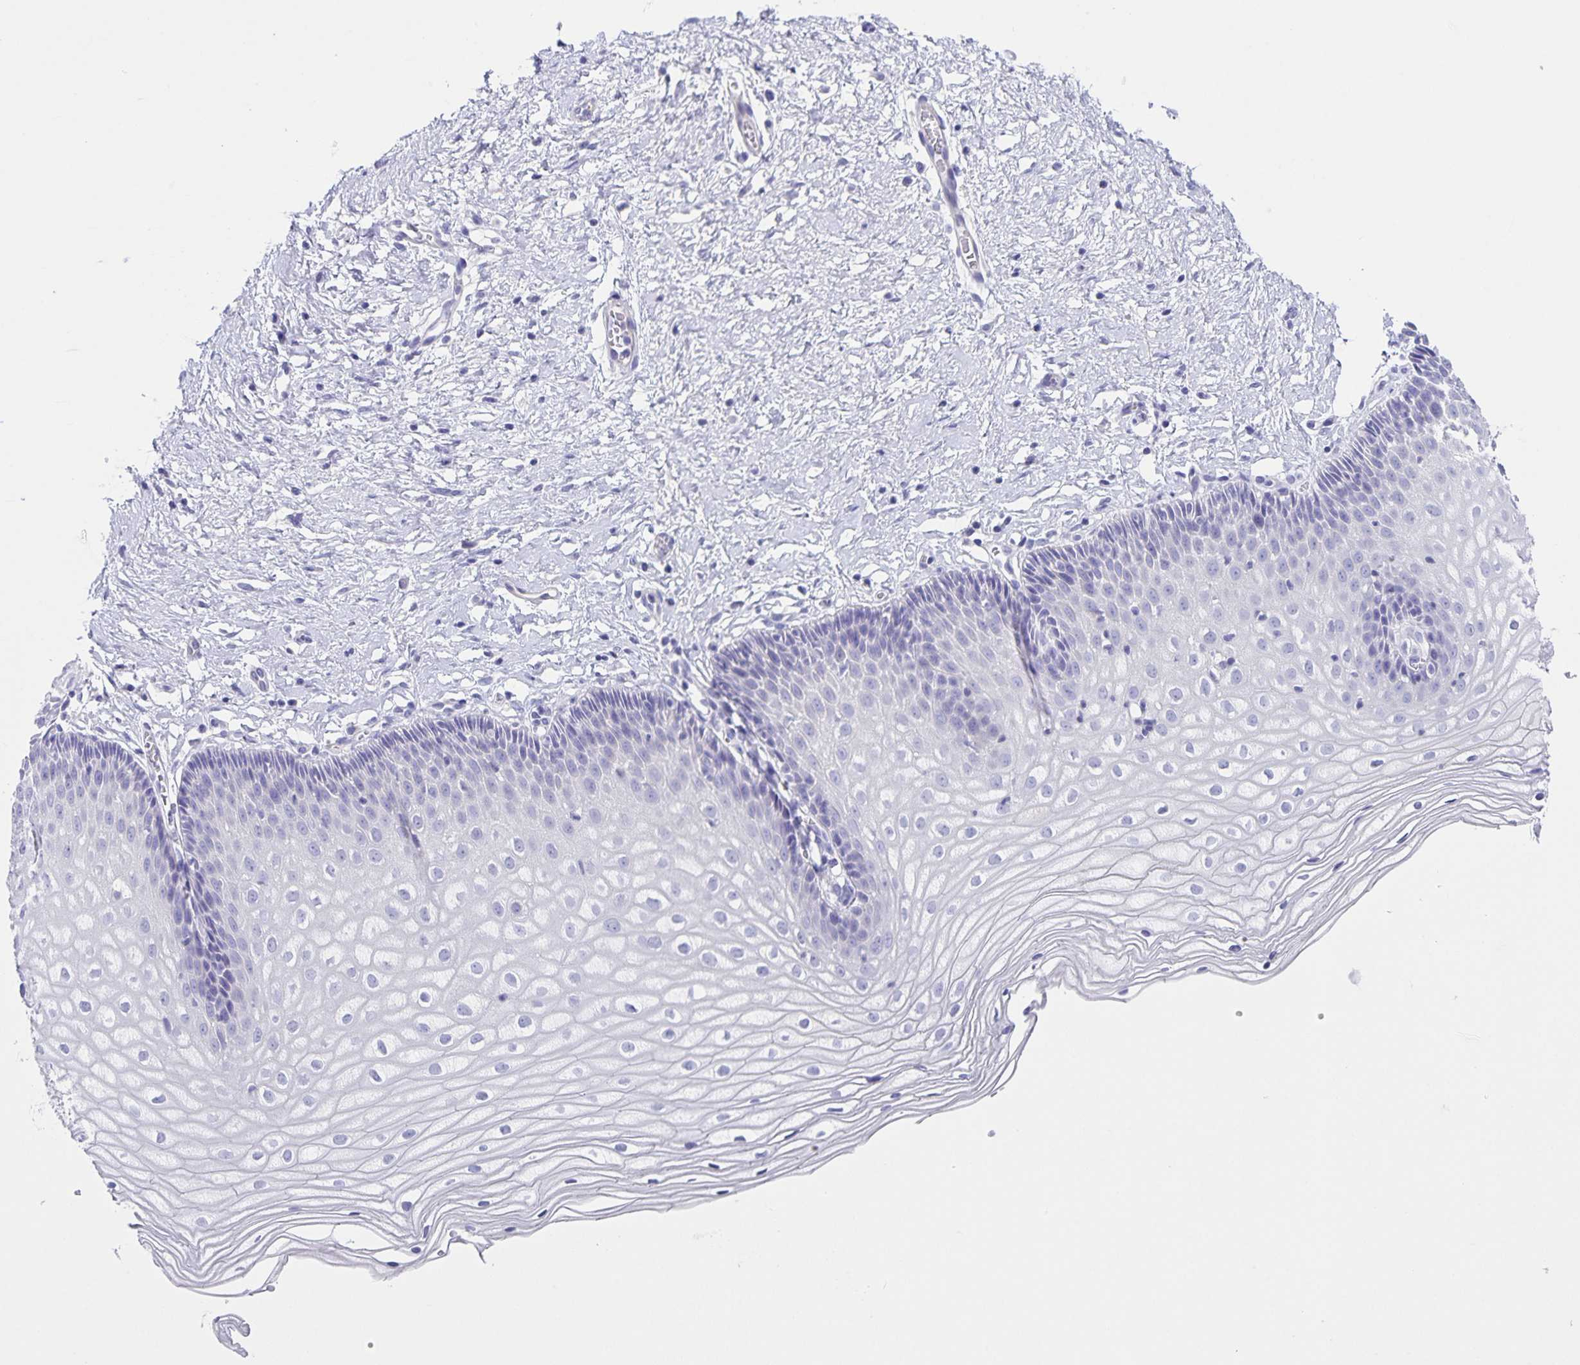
{"staining": {"intensity": "negative", "quantity": "none", "location": "none"}, "tissue": "cervix", "cell_type": "Glandular cells", "image_type": "normal", "snomed": [{"axis": "morphology", "description": "Normal tissue, NOS"}, {"axis": "topography", "description": "Cervix"}], "caption": "DAB (3,3'-diaminobenzidine) immunohistochemical staining of normal human cervix displays no significant staining in glandular cells.", "gene": "UBQLN3", "patient": {"sex": "female", "age": 36}}